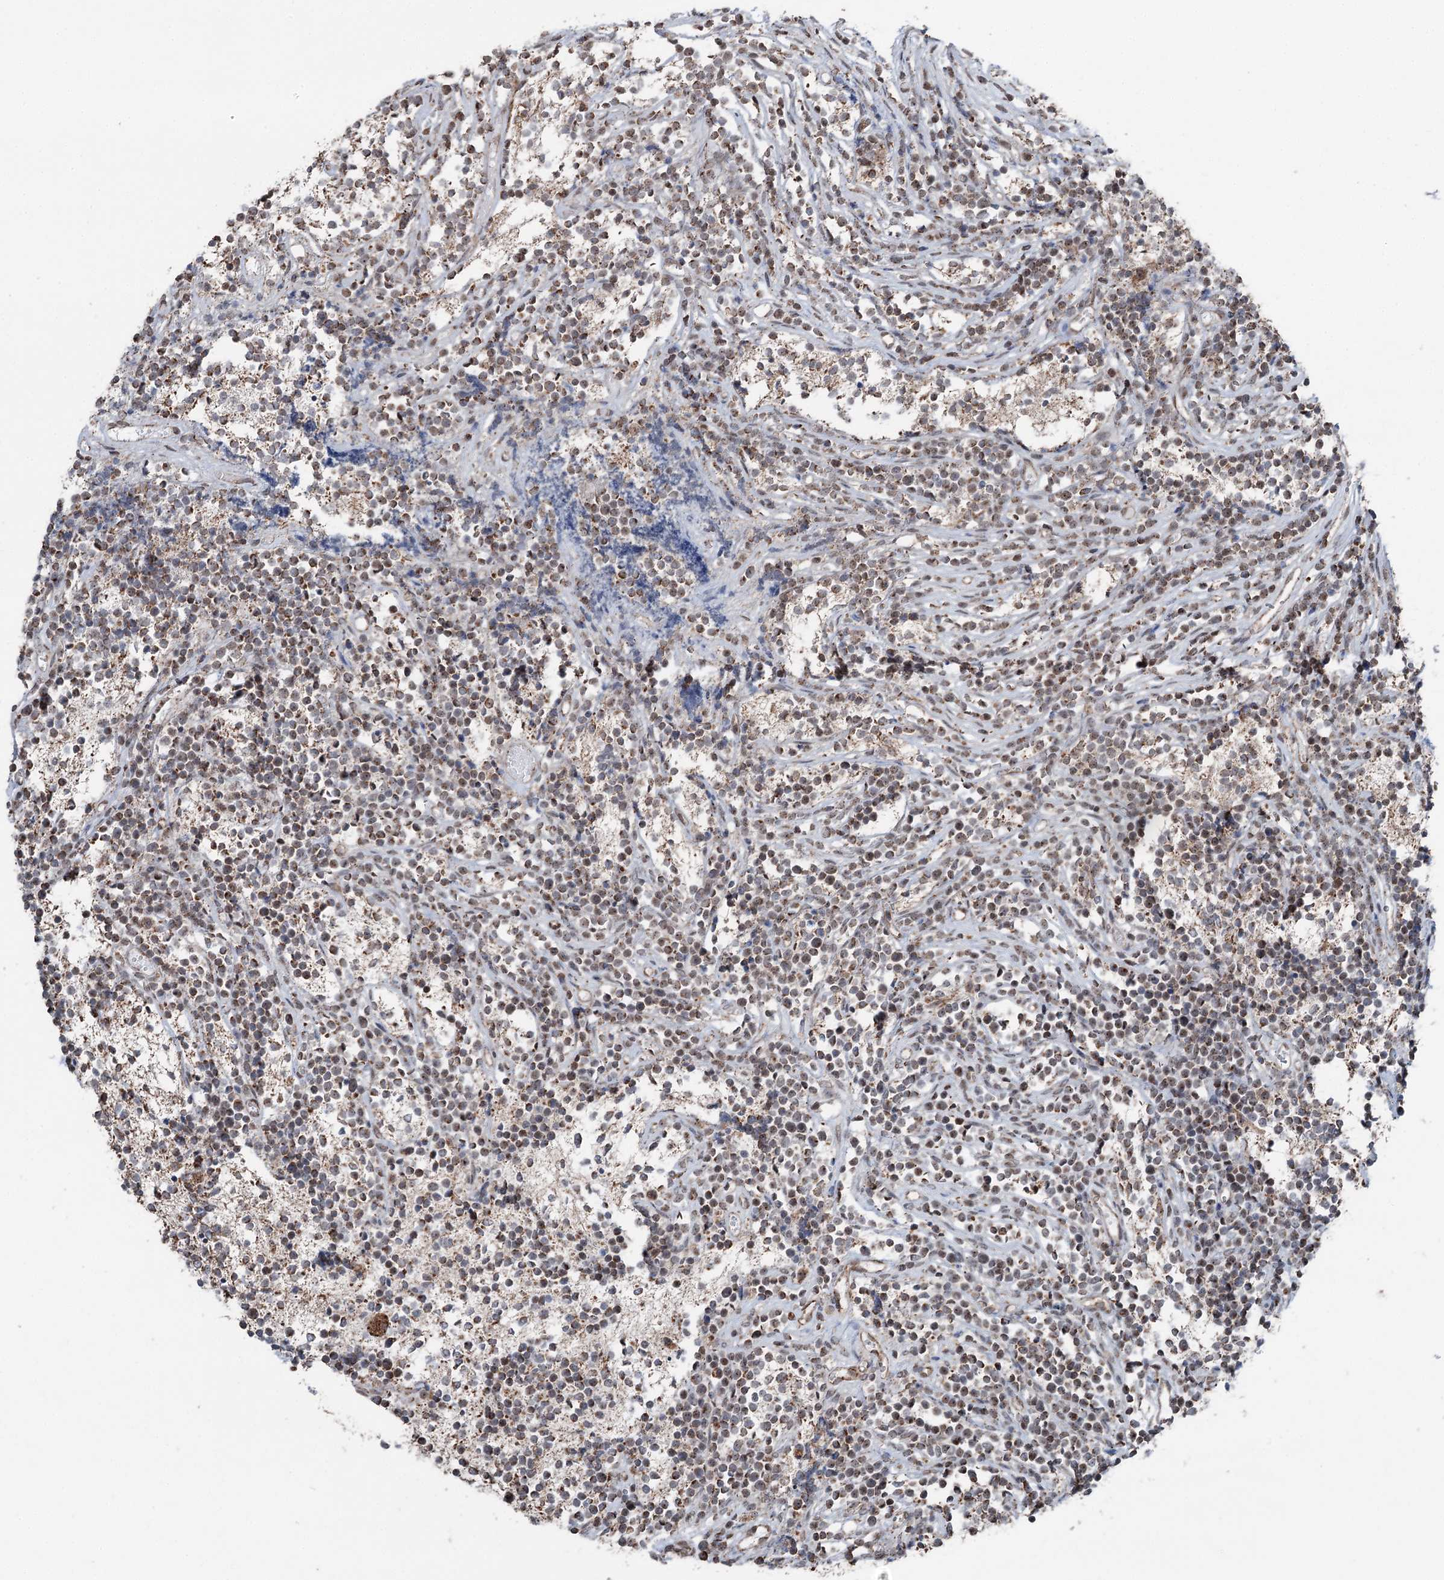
{"staining": {"intensity": "weak", "quantity": ">75%", "location": "cytoplasmic/membranous"}, "tissue": "glioma", "cell_type": "Tumor cells", "image_type": "cancer", "snomed": [{"axis": "morphology", "description": "Glioma, malignant, Low grade"}, {"axis": "topography", "description": "Brain"}], "caption": "Protein expression analysis of low-grade glioma (malignant) displays weak cytoplasmic/membranous positivity in about >75% of tumor cells. Using DAB (brown) and hematoxylin (blue) stains, captured at high magnification using brightfield microscopy.", "gene": "STEEP1", "patient": {"sex": "female", "age": 1}}